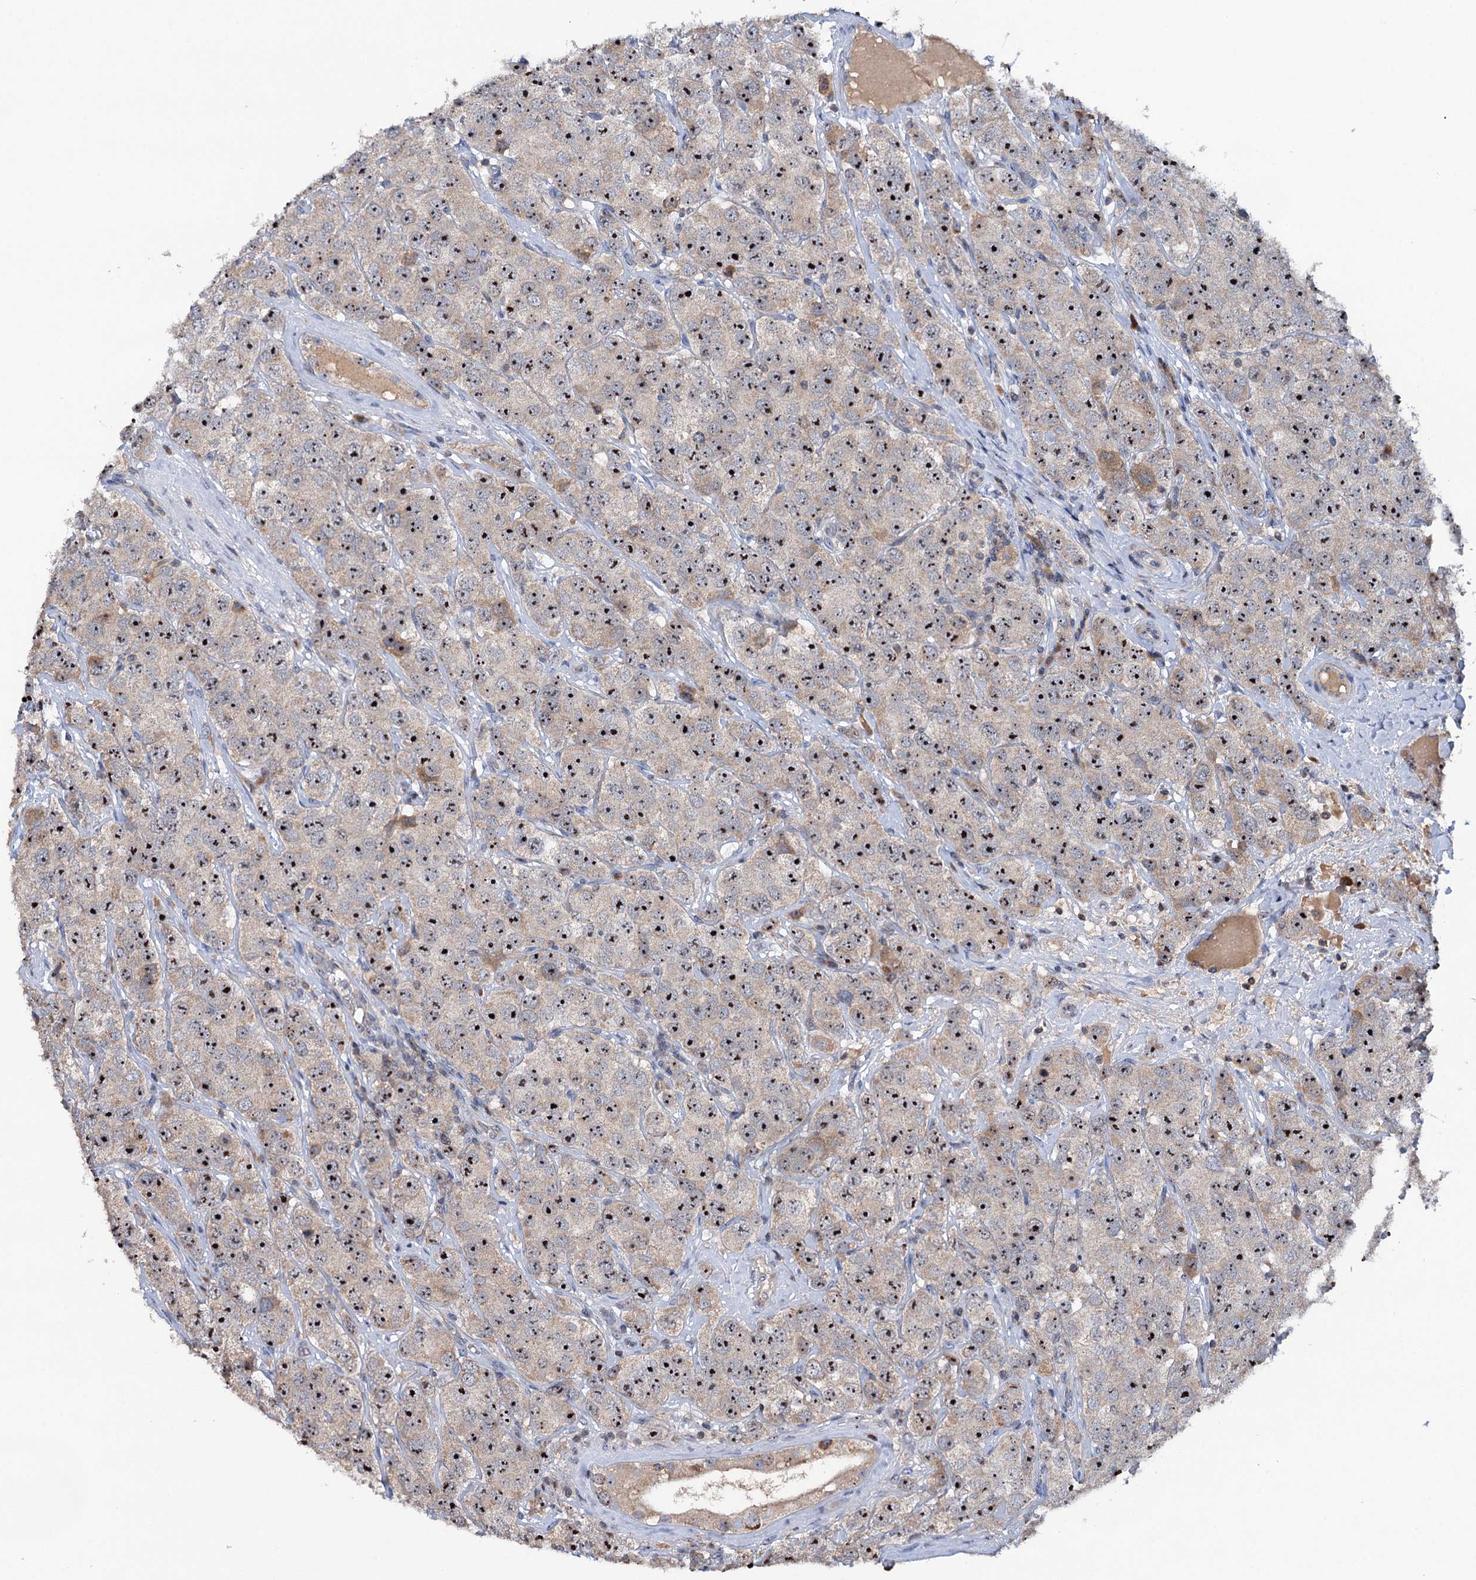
{"staining": {"intensity": "moderate", "quantity": ">75%", "location": "cytoplasmic/membranous,nuclear"}, "tissue": "testis cancer", "cell_type": "Tumor cells", "image_type": "cancer", "snomed": [{"axis": "morphology", "description": "Seminoma, NOS"}, {"axis": "topography", "description": "Testis"}], "caption": "About >75% of tumor cells in testis cancer (seminoma) display moderate cytoplasmic/membranous and nuclear protein positivity as visualized by brown immunohistochemical staining.", "gene": "HTR3B", "patient": {"sex": "male", "age": 28}}